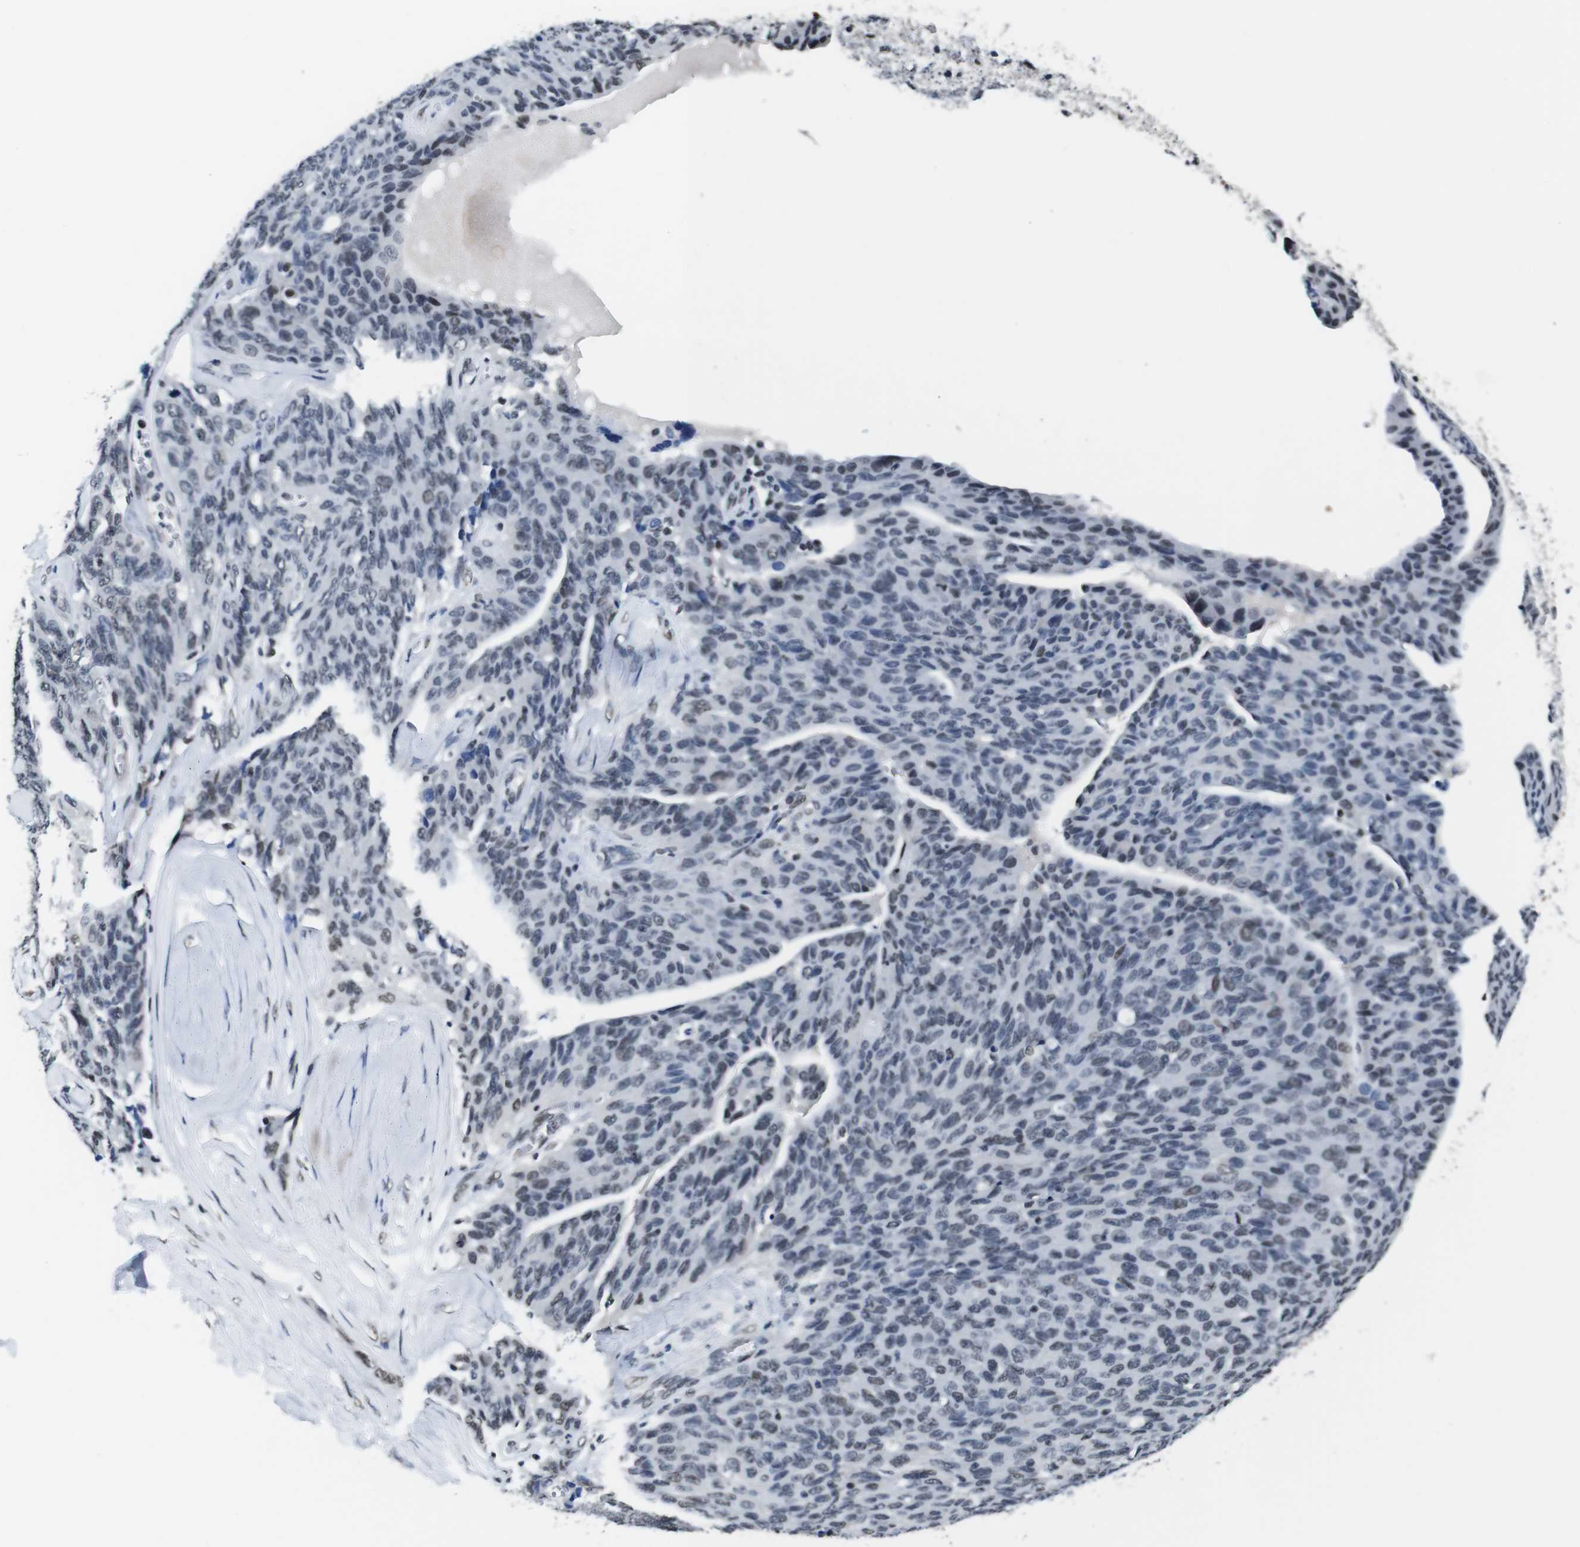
{"staining": {"intensity": "weak", "quantity": "<25%", "location": "nuclear"}, "tissue": "ovarian cancer", "cell_type": "Tumor cells", "image_type": "cancer", "snomed": [{"axis": "morphology", "description": "Carcinoma, endometroid"}, {"axis": "topography", "description": "Ovary"}], "caption": "Immunohistochemistry (IHC) photomicrograph of neoplastic tissue: ovarian endometroid carcinoma stained with DAB (3,3'-diaminobenzidine) shows no significant protein expression in tumor cells.", "gene": "ILDR2", "patient": {"sex": "female", "age": 60}}